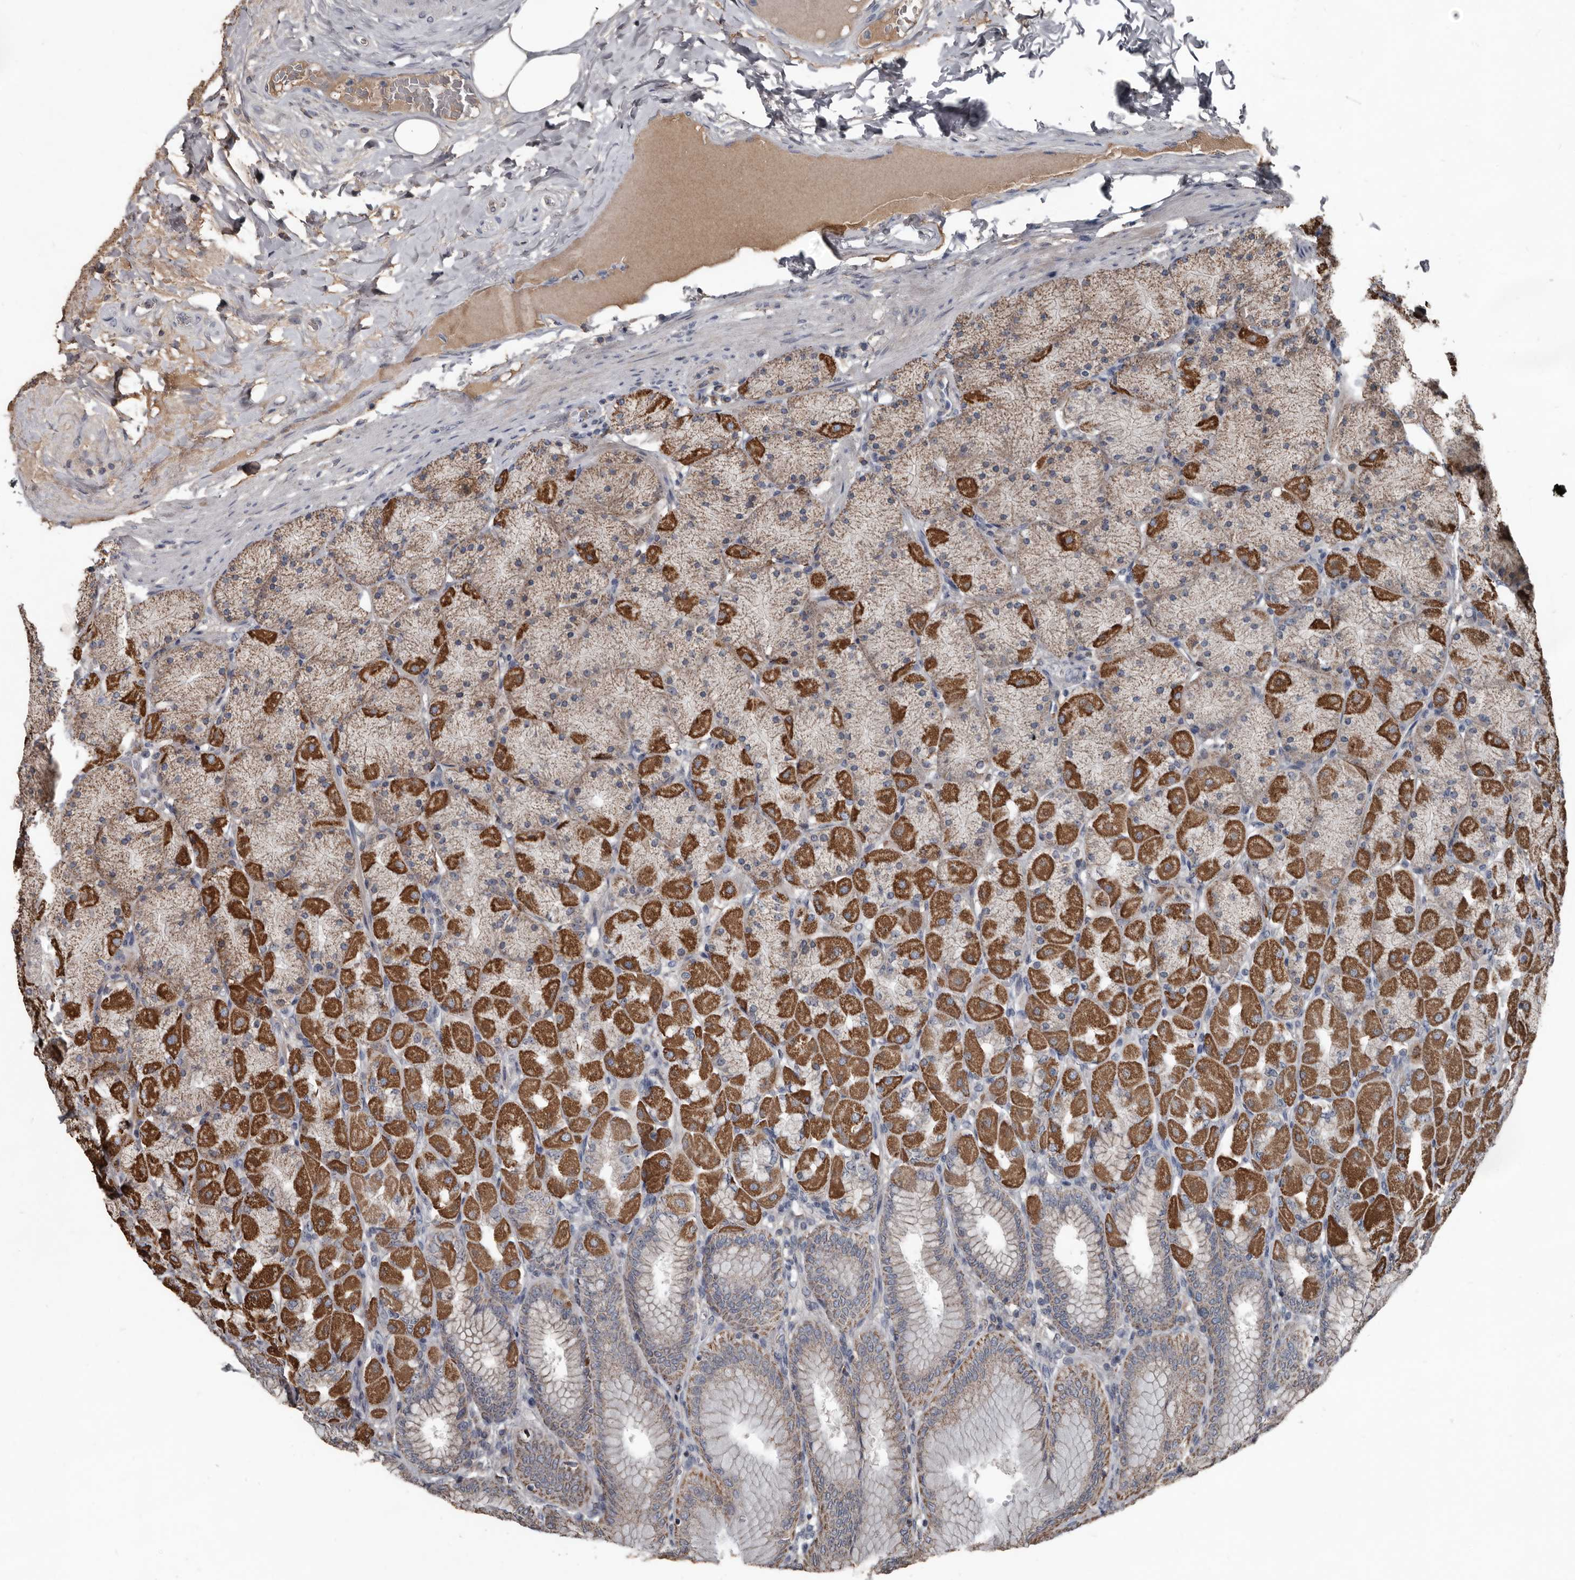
{"staining": {"intensity": "moderate", "quantity": ">75%", "location": "cytoplasmic/membranous"}, "tissue": "stomach", "cell_type": "Glandular cells", "image_type": "normal", "snomed": [{"axis": "morphology", "description": "Normal tissue, NOS"}, {"axis": "topography", "description": "Stomach, upper"}], "caption": "Moderate cytoplasmic/membranous positivity is identified in about >75% of glandular cells in unremarkable stomach.", "gene": "GREB1", "patient": {"sex": "female", "age": 56}}